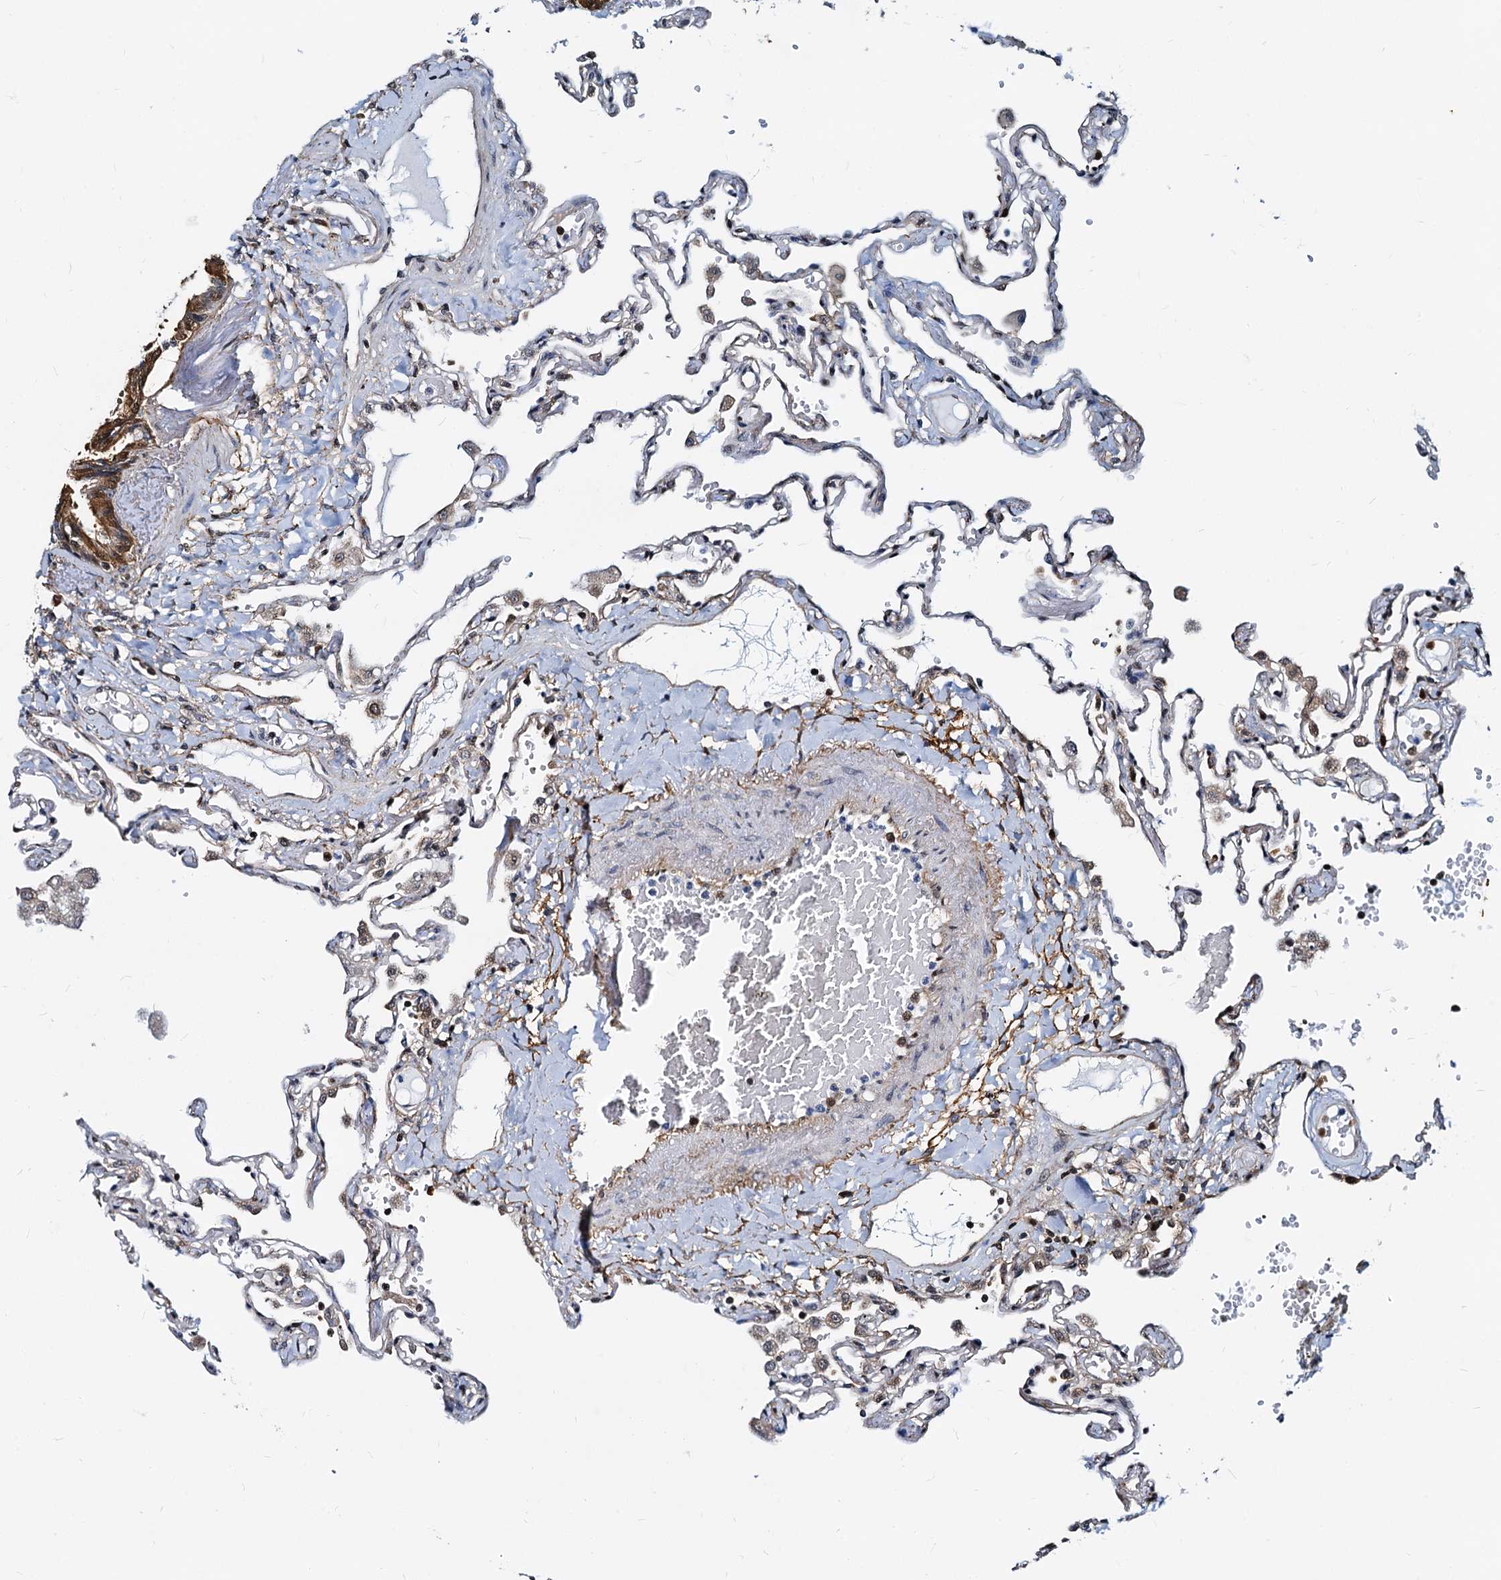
{"staining": {"intensity": "moderate", "quantity": "<25%", "location": "nuclear"}, "tissue": "lung", "cell_type": "Alveolar cells", "image_type": "normal", "snomed": [{"axis": "morphology", "description": "Normal tissue, NOS"}, {"axis": "topography", "description": "Lung"}], "caption": "Protein expression analysis of normal lung shows moderate nuclear positivity in approximately <25% of alveolar cells. Immunohistochemistry stains the protein of interest in brown and the nuclei are stained blue.", "gene": "PTGES3", "patient": {"sex": "female", "age": 67}}